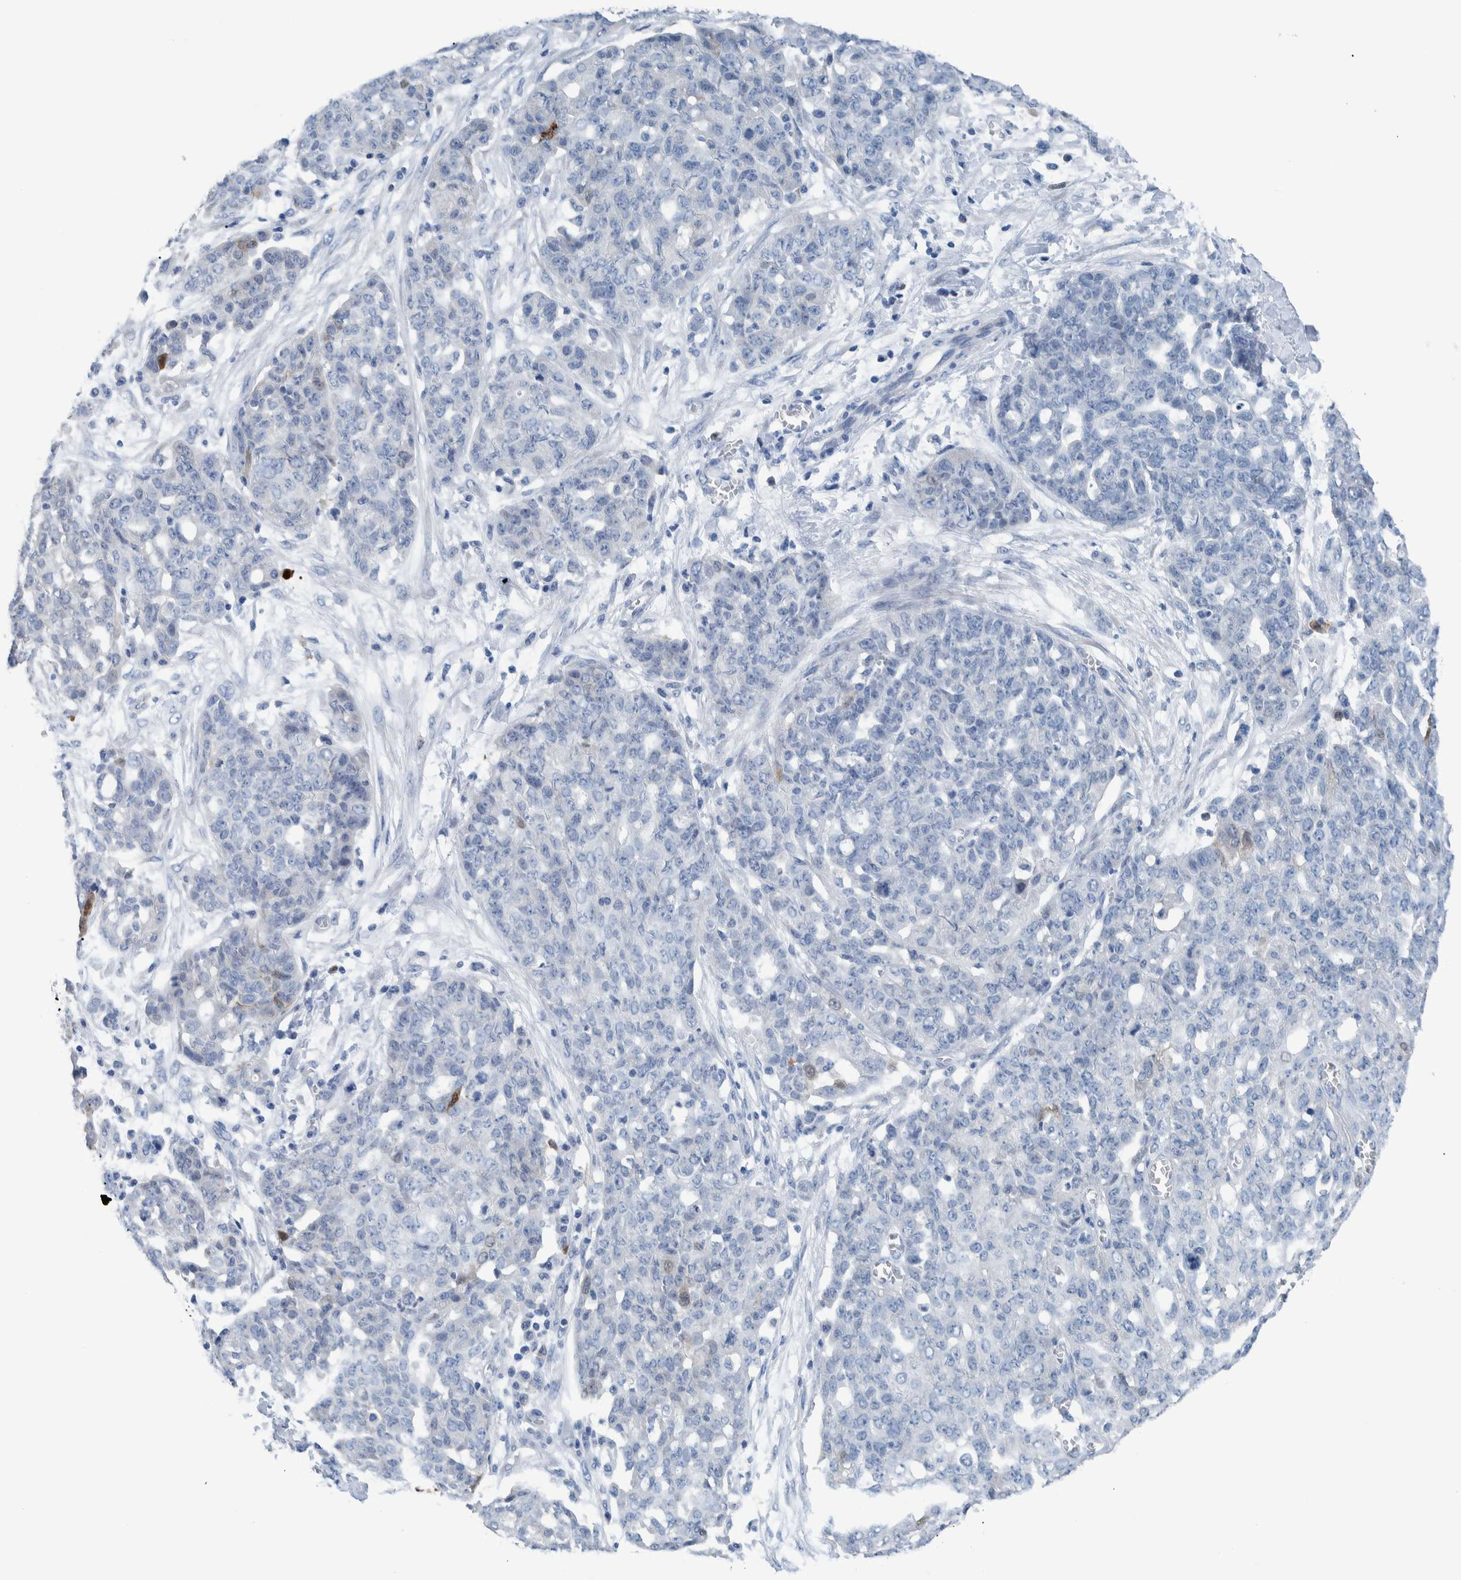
{"staining": {"intensity": "negative", "quantity": "none", "location": "none"}, "tissue": "ovarian cancer", "cell_type": "Tumor cells", "image_type": "cancer", "snomed": [{"axis": "morphology", "description": "Cystadenocarcinoma, serous, NOS"}, {"axis": "topography", "description": "Soft tissue"}, {"axis": "topography", "description": "Ovary"}], "caption": "Serous cystadenocarcinoma (ovarian) was stained to show a protein in brown. There is no significant positivity in tumor cells. (IHC, brightfield microscopy, high magnification).", "gene": "IDO1", "patient": {"sex": "female", "age": 57}}